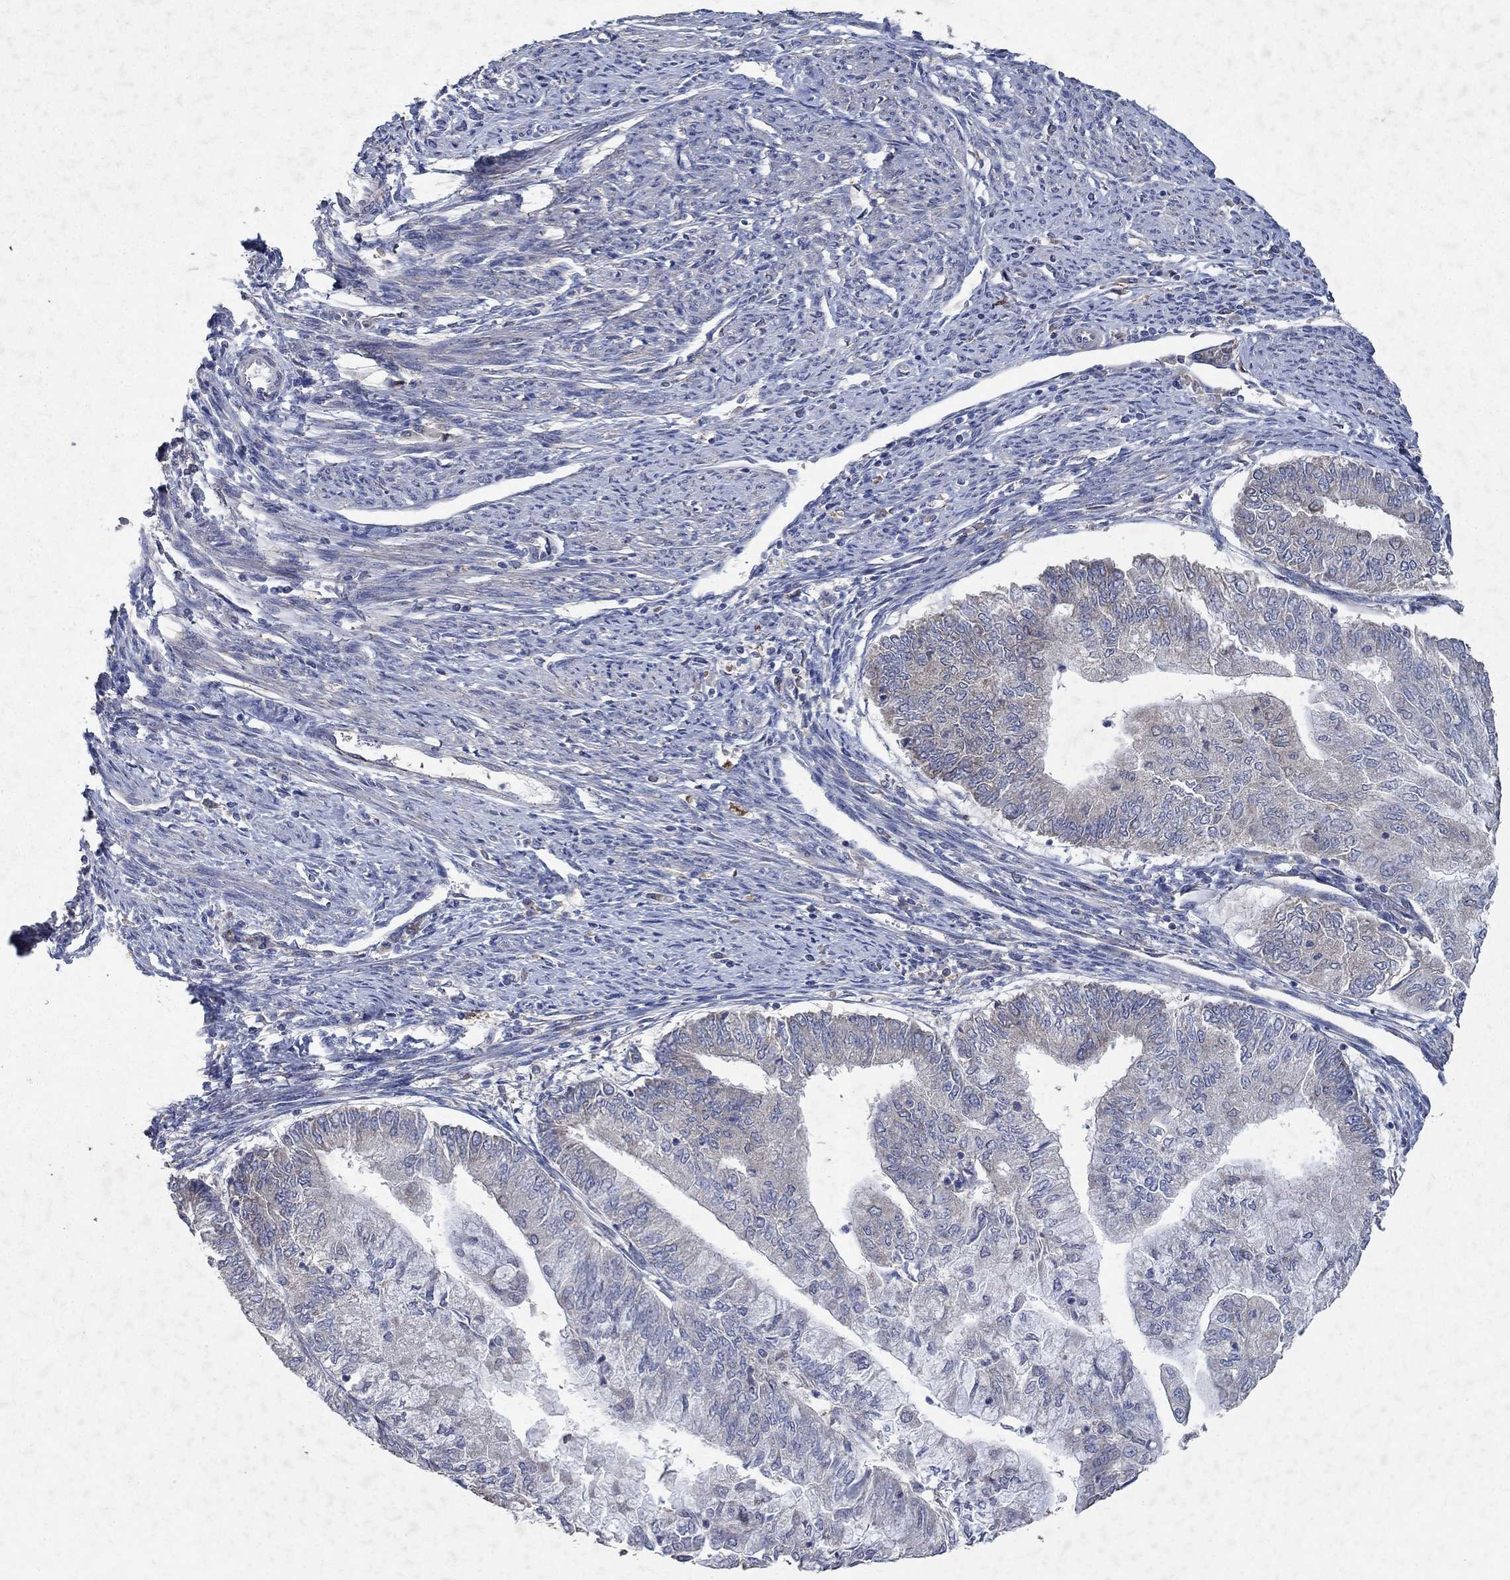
{"staining": {"intensity": "negative", "quantity": "none", "location": "none"}, "tissue": "endometrial cancer", "cell_type": "Tumor cells", "image_type": "cancer", "snomed": [{"axis": "morphology", "description": "Adenocarcinoma, NOS"}, {"axis": "topography", "description": "Endometrium"}], "caption": "The immunohistochemistry histopathology image has no significant positivity in tumor cells of endometrial adenocarcinoma tissue.", "gene": "NCEH1", "patient": {"sex": "female", "age": 59}}